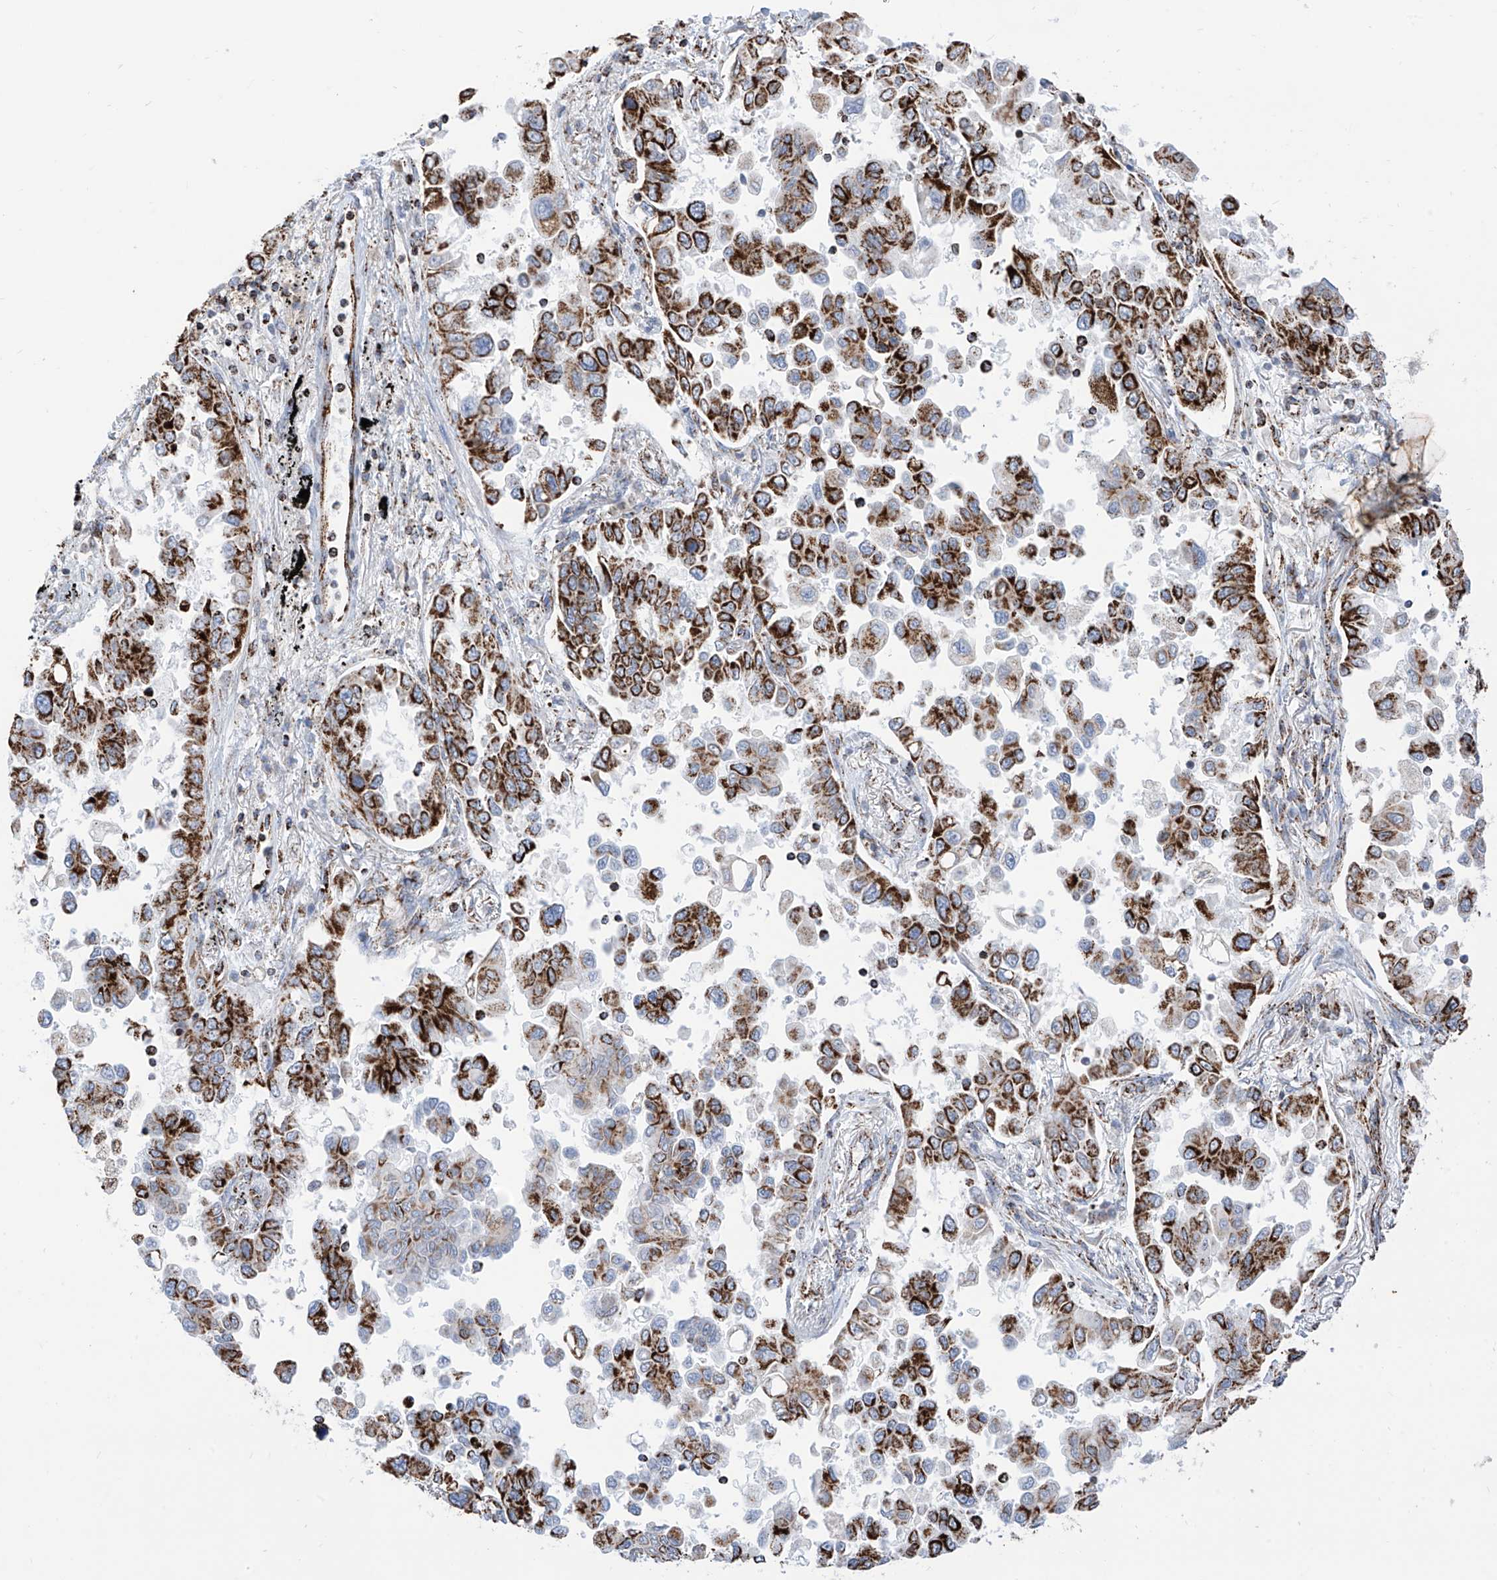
{"staining": {"intensity": "strong", "quantity": "25%-75%", "location": "cytoplasmic/membranous"}, "tissue": "lung cancer", "cell_type": "Tumor cells", "image_type": "cancer", "snomed": [{"axis": "morphology", "description": "Adenocarcinoma, NOS"}, {"axis": "topography", "description": "Lung"}], "caption": "An IHC histopathology image of neoplastic tissue is shown. Protein staining in brown labels strong cytoplasmic/membranous positivity in adenocarcinoma (lung) within tumor cells.", "gene": "COX5B", "patient": {"sex": "female", "age": 67}}